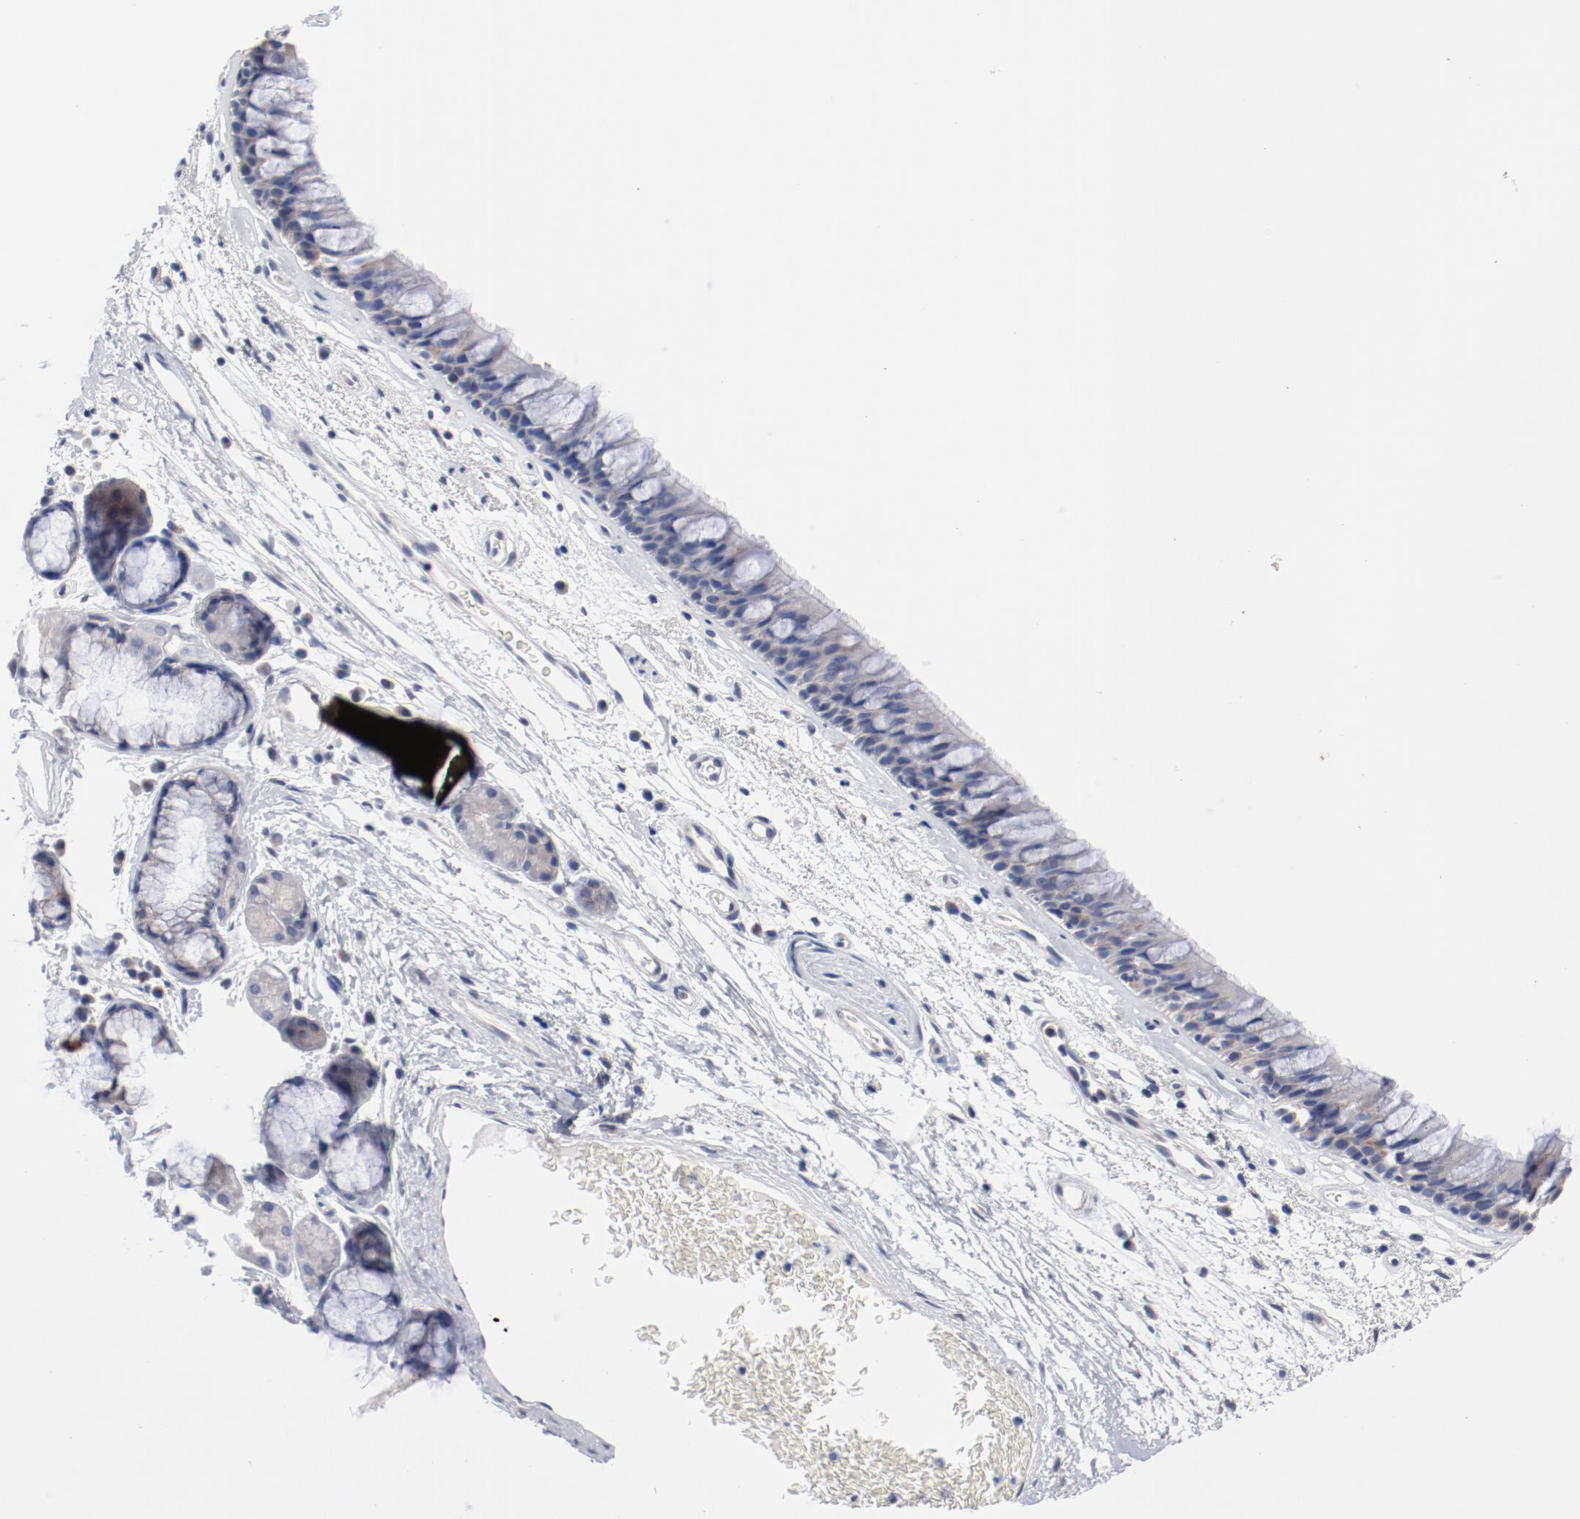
{"staining": {"intensity": "negative", "quantity": "none", "location": "none"}, "tissue": "bronchus", "cell_type": "Respiratory epithelial cells", "image_type": "normal", "snomed": [{"axis": "morphology", "description": "Normal tissue, NOS"}, {"axis": "morphology", "description": "Adenocarcinoma, NOS"}, {"axis": "topography", "description": "Bronchus"}, {"axis": "topography", "description": "Lung"}], "caption": "Immunohistochemistry (IHC) histopathology image of normal bronchus: human bronchus stained with DAB reveals no significant protein staining in respiratory epithelial cells. (Brightfield microscopy of DAB (3,3'-diaminobenzidine) immunohistochemistry (IHC) at high magnification).", "gene": "GPR143", "patient": {"sex": "female", "age": 54}}